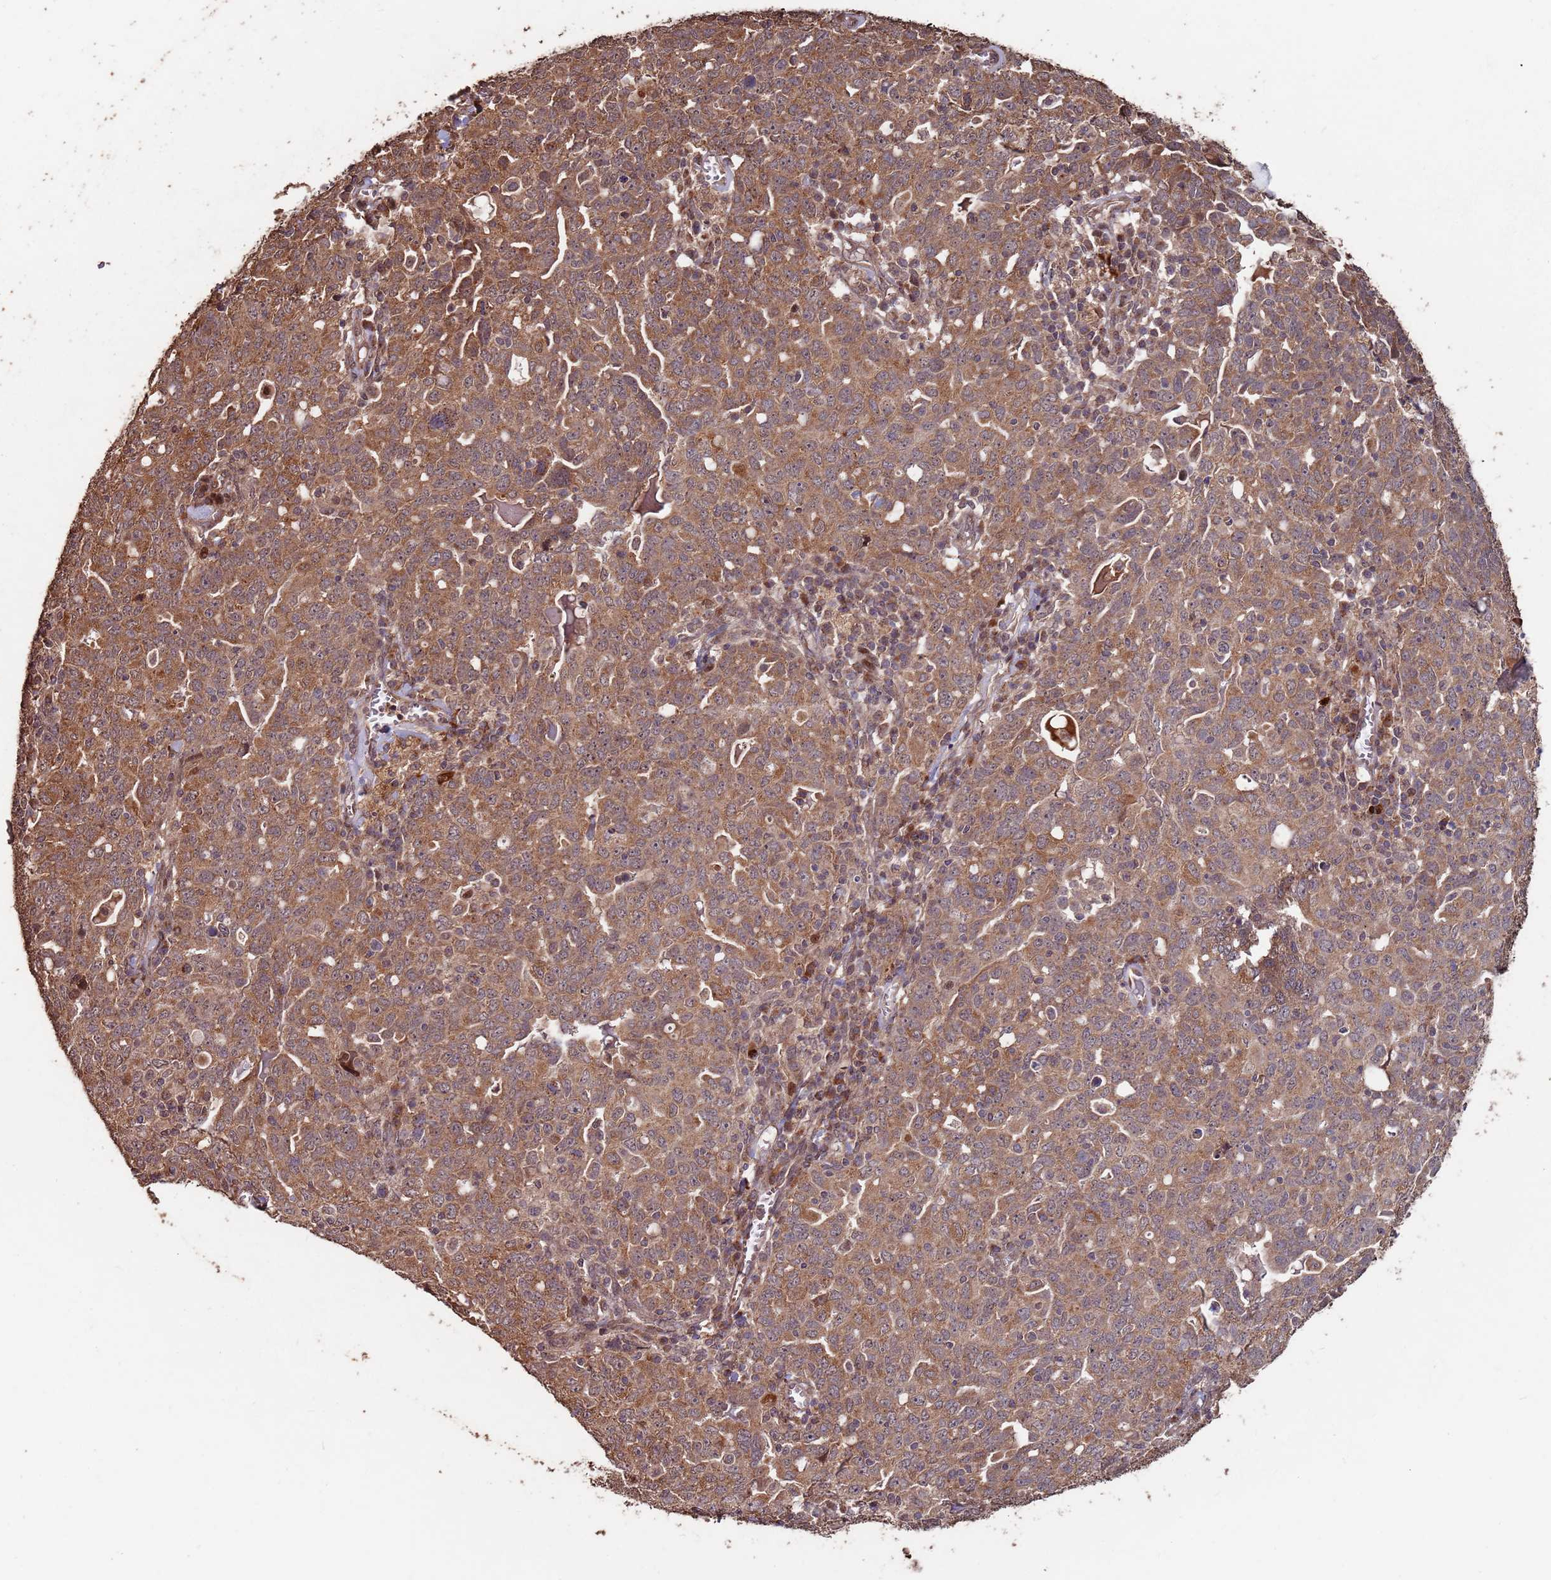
{"staining": {"intensity": "moderate", "quantity": ">75%", "location": "cytoplasmic/membranous"}, "tissue": "ovarian cancer", "cell_type": "Tumor cells", "image_type": "cancer", "snomed": [{"axis": "morphology", "description": "Carcinoma, endometroid"}, {"axis": "topography", "description": "Ovary"}], "caption": "This image displays IHC staining of endometroid carcinoma (ovarian), with medium moderate cytoplasmic/membranous staining in approximately >75% of tumor cells.", "gene": "PRR7", "patient": {"sex": "female", "age": 62}}